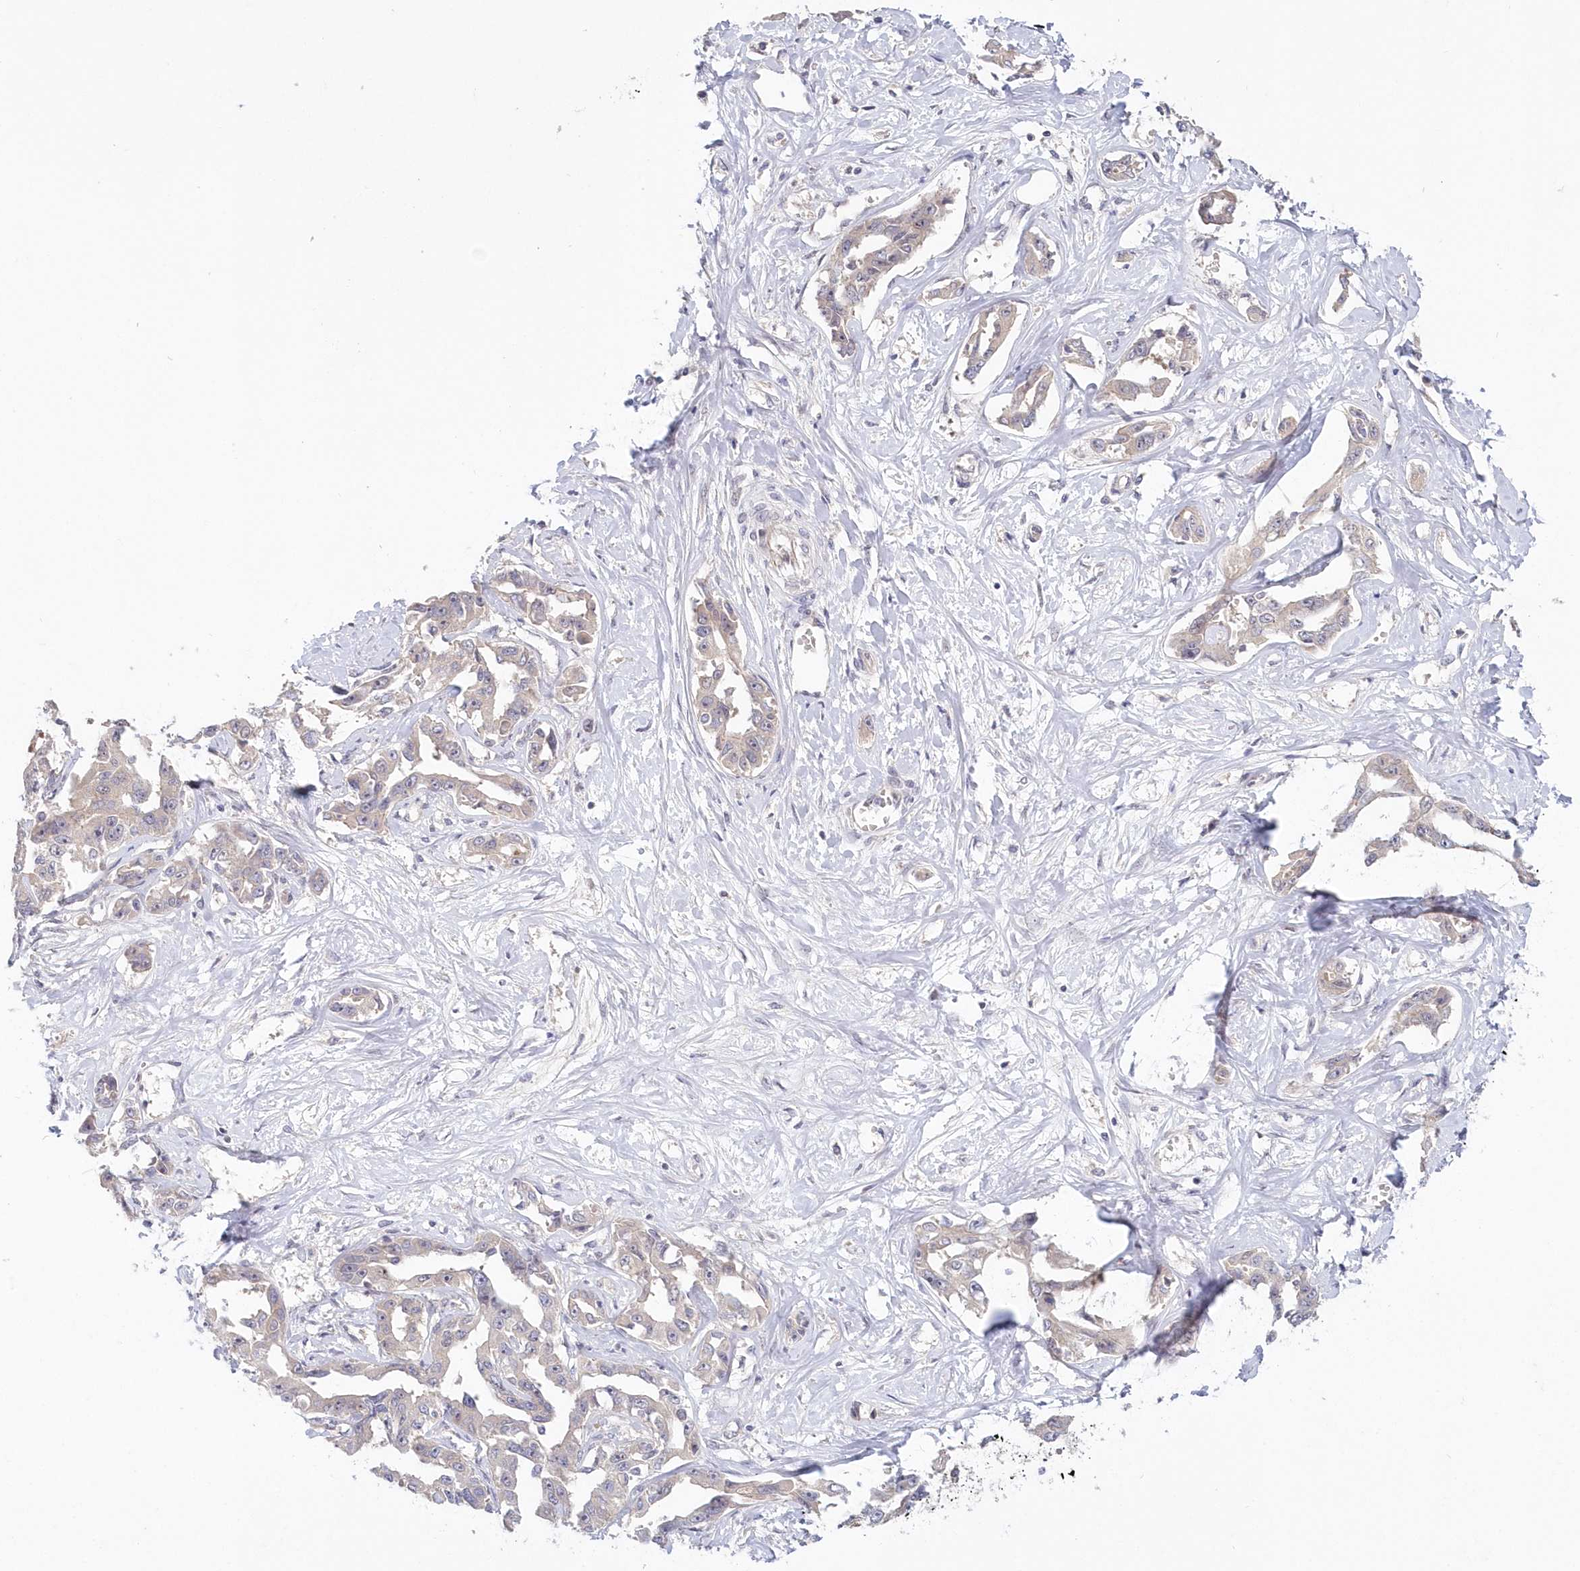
{"staining": {"intensity": "negative", "quantity": "none", "location": "none"}, "tissue": "liver cancer", "cell_type": "Tumor cells", "image_type": "cancer", "snomed": [{"axis": "morphology", "description": "Cholangiocarcinoma"}, {"axis": "topography", "description": "Liver"}], "caption": "The image reveals no staining of tumor cells in liver cholangiocarcinoma.", "gene": "KATNA1", "patient": {"sex": "male", "age": 59}}